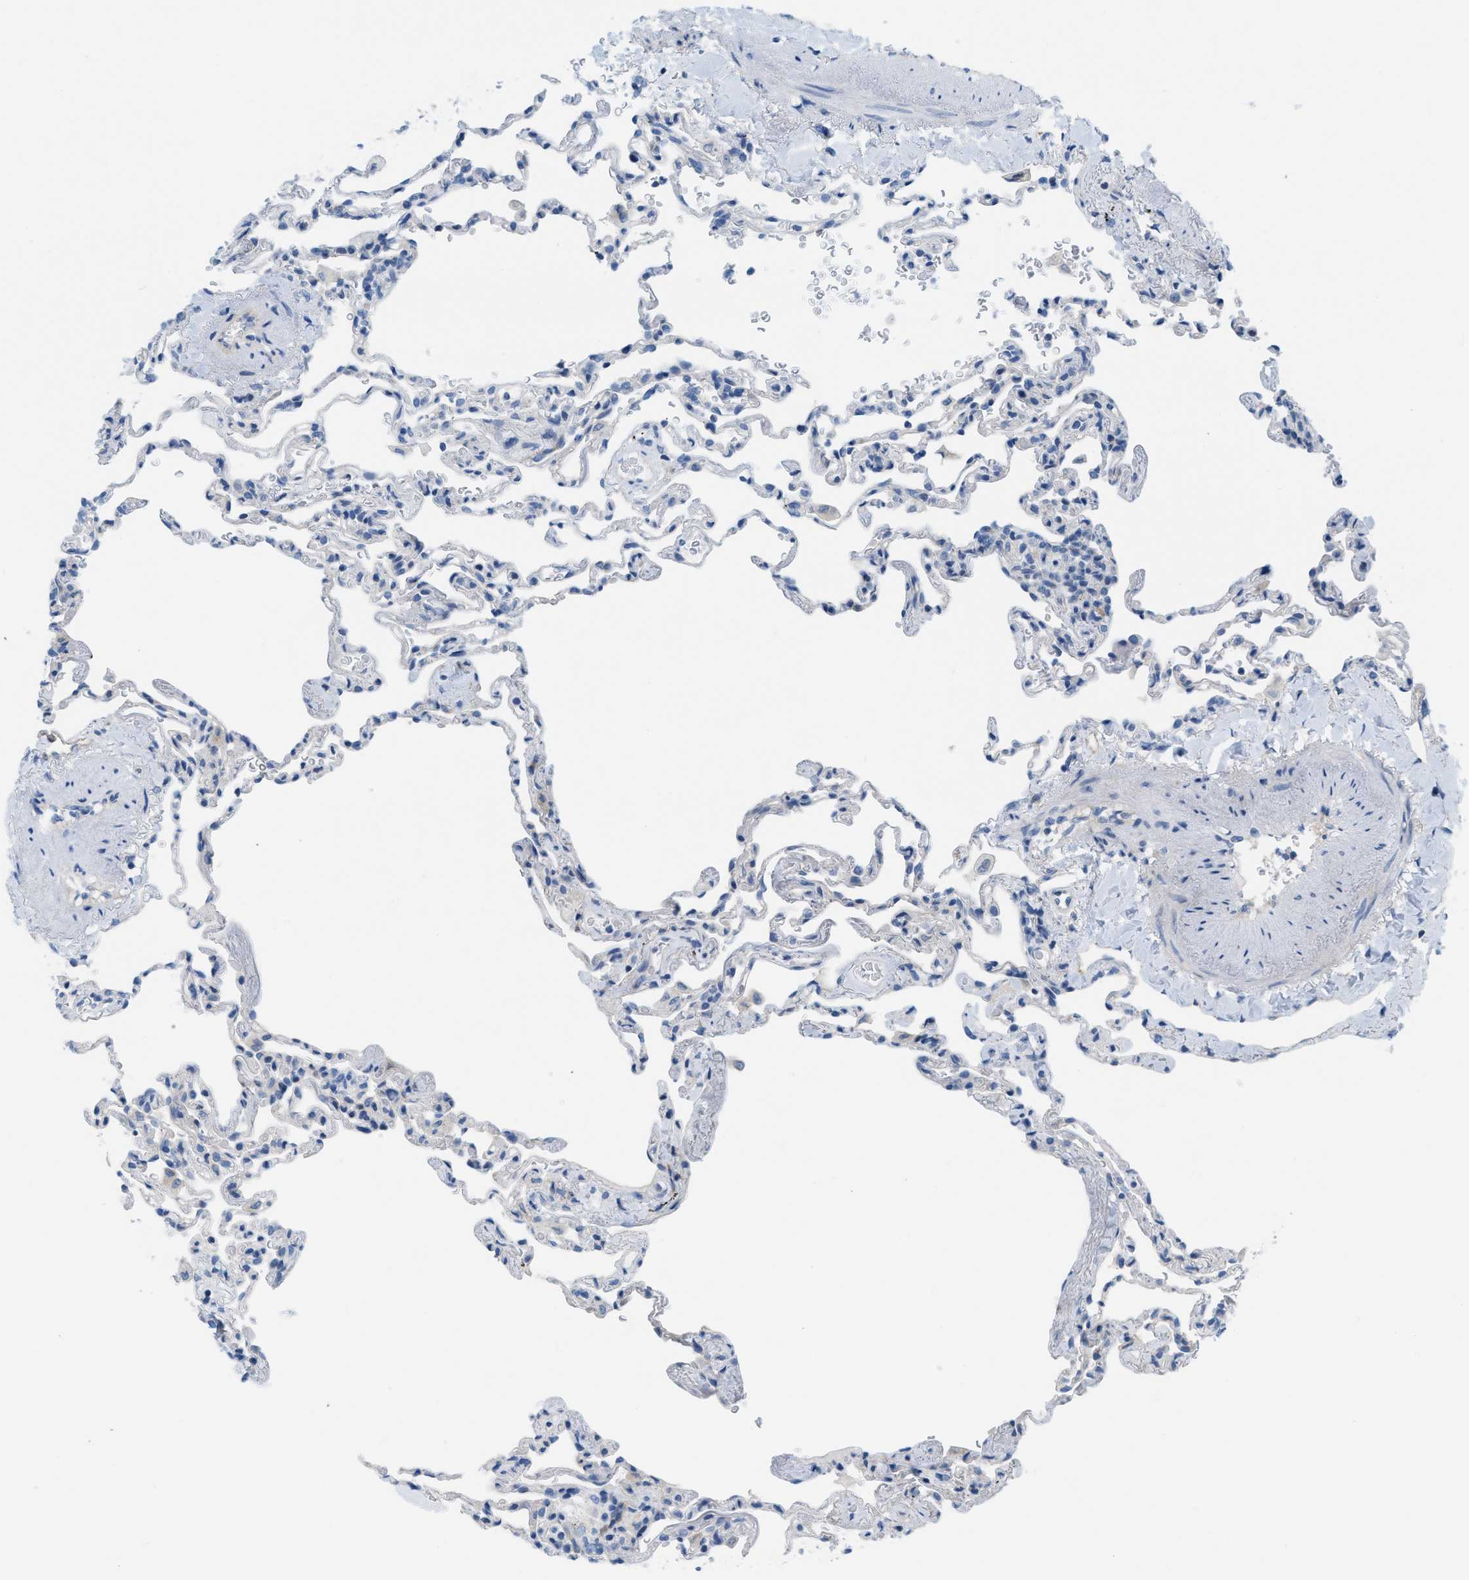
{"staining": {"intensity": "negative", "quantity": "none", "location": "none"}, "tissue": "lung", "cell_type": "Alveolar cells", "image_type": "normal", "snomed": [{"axis": "morphology", "description": "Normal tissue, NOS"}, {"axis": "topography", "description": "Lung"}], "caption": "The micrograph displays no significant positivity in alveolar cells of lung.", "gene": "ASGR1", "patient": {"sex": "male", "age": 59}}